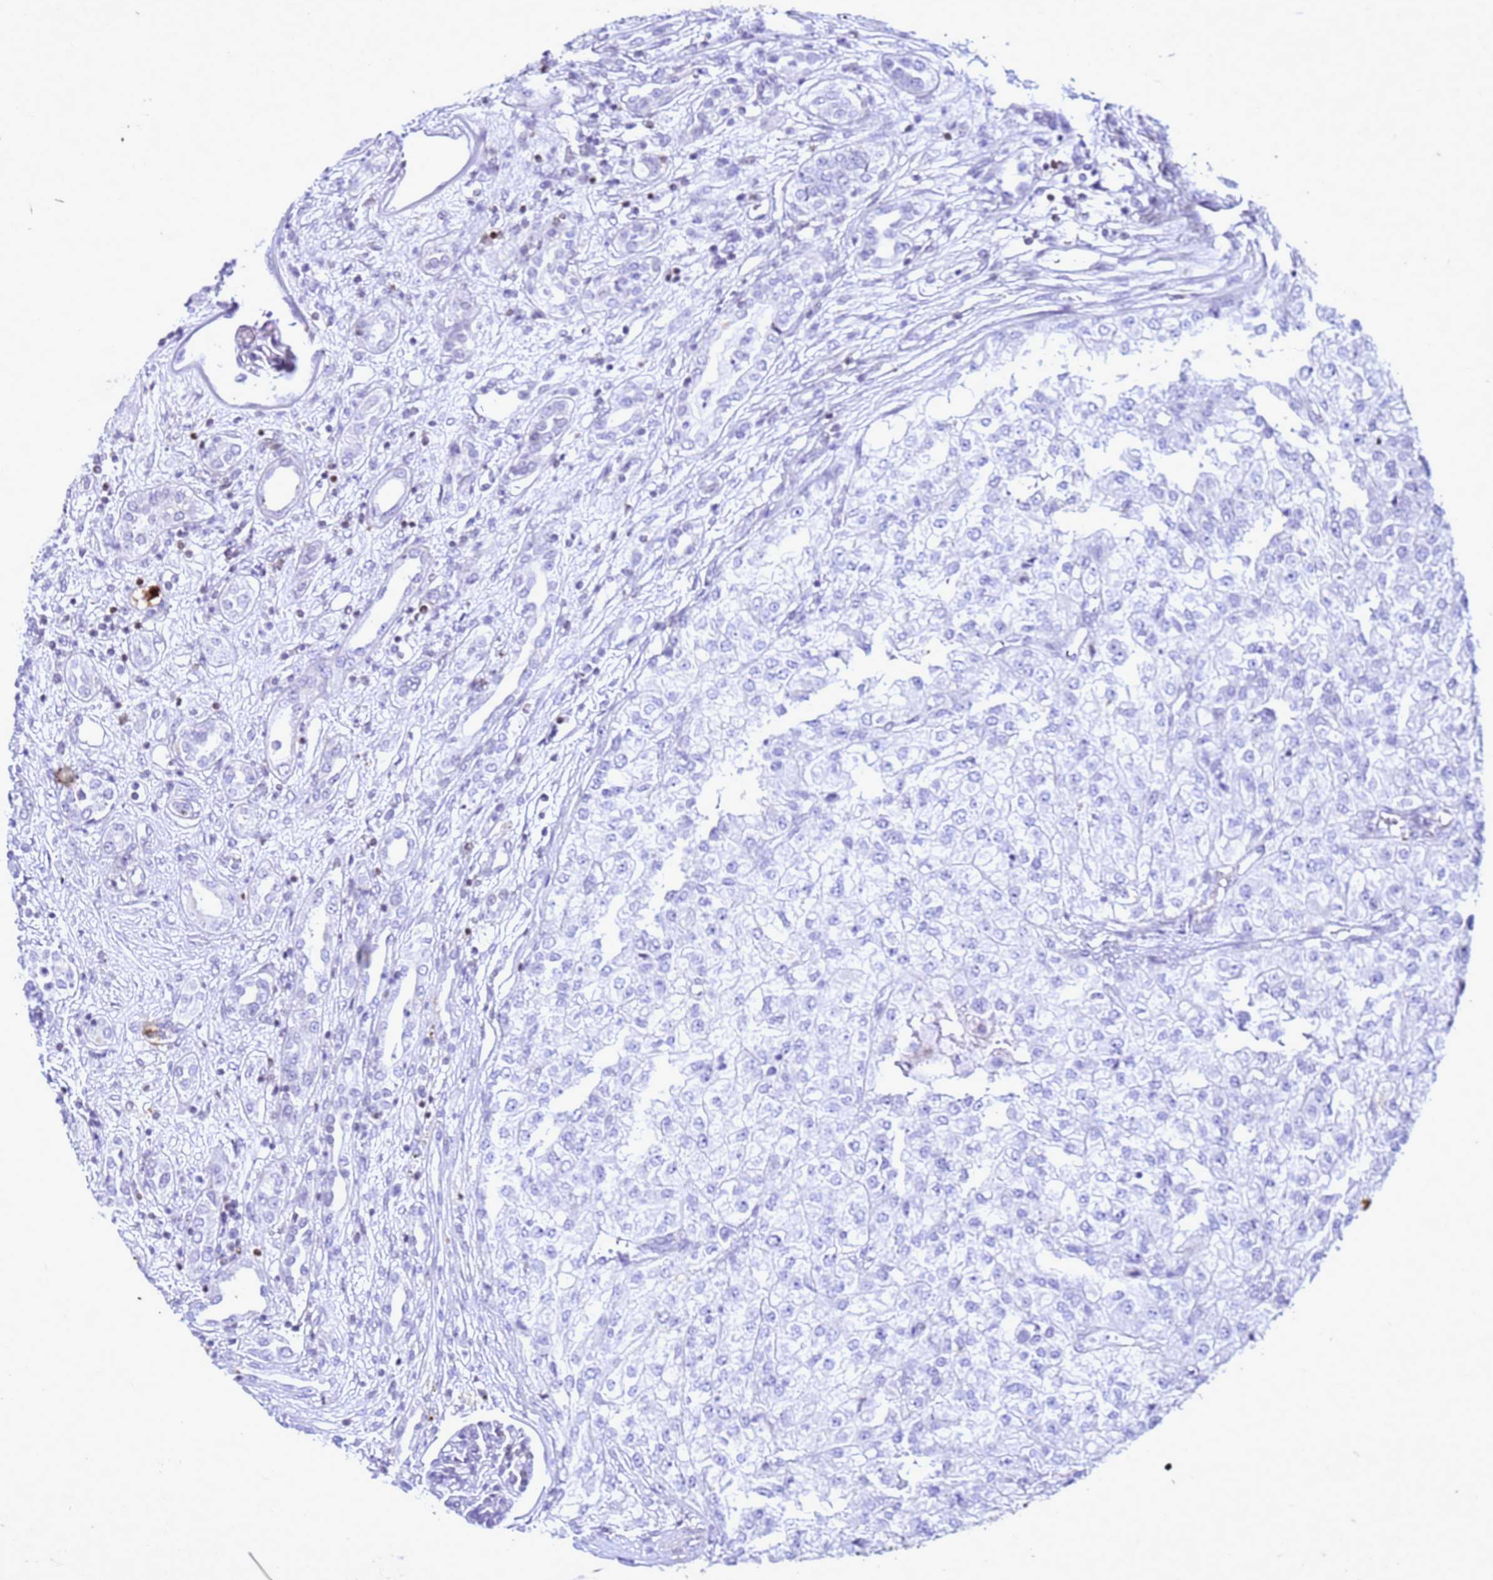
{"staining": {"intensity": "negative", "quantity": "none", "location": "none"}, "tissue": "renal cancer", "cell_type": "Tumor cells", "image_type": "cancer", "snomed": [{"axis": "morphology", "description": "Adenocarcinoma, NOS"}, {"axis": "topography", "description": "Kidney"}], "caption": "Protein analysis of renal adenocarcinoma displays no significant expression in tumor cells. (Immunohistochemistry (ihc), brightfield microscopy, high magnification).", "gene": "COPS9", "patient": {"sex": "female", "age": 54}}